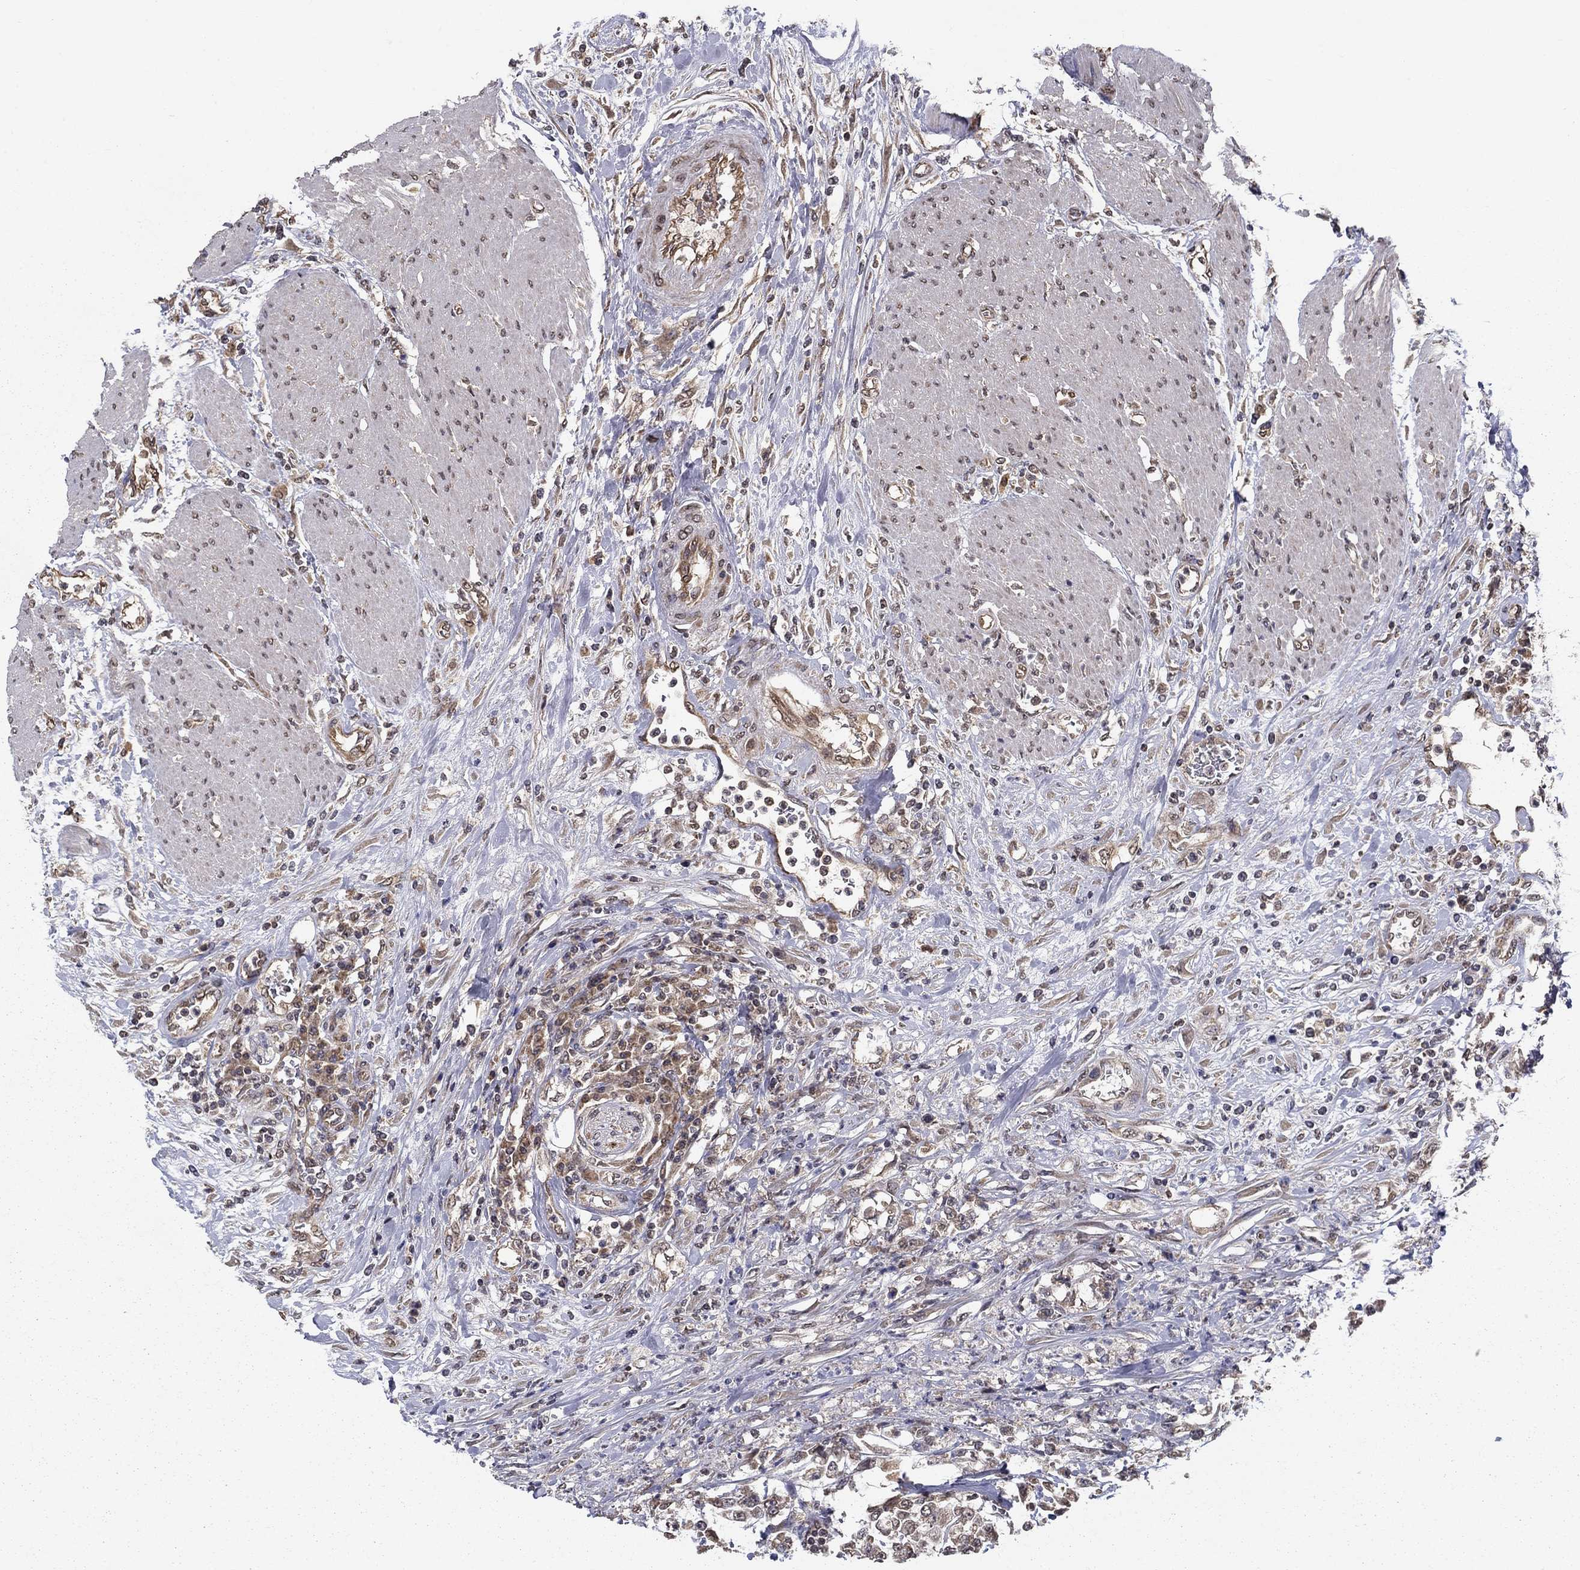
{"staining": {"intensity": "weak", "quantity": "25%-75%", "location": "cytoplasmic/membranous"}, "tissue": "urothelial cancer", "cell_type": "Tumor cells", "image_type": "cancer", "snomed": [{"axis": "morphology", "description": "Urothelial carcinoma, High grade"}, {"axis": "topography", "description": "Urinary bladder"}], "caption": "This is a photomicrograph of IHC staining of urothelial cancer, which shows weak staining in the cytoplasmic/membranous of tumor cells.", "gene": "SLC2A13", "patient": {"sex": "male", "age": 46}}